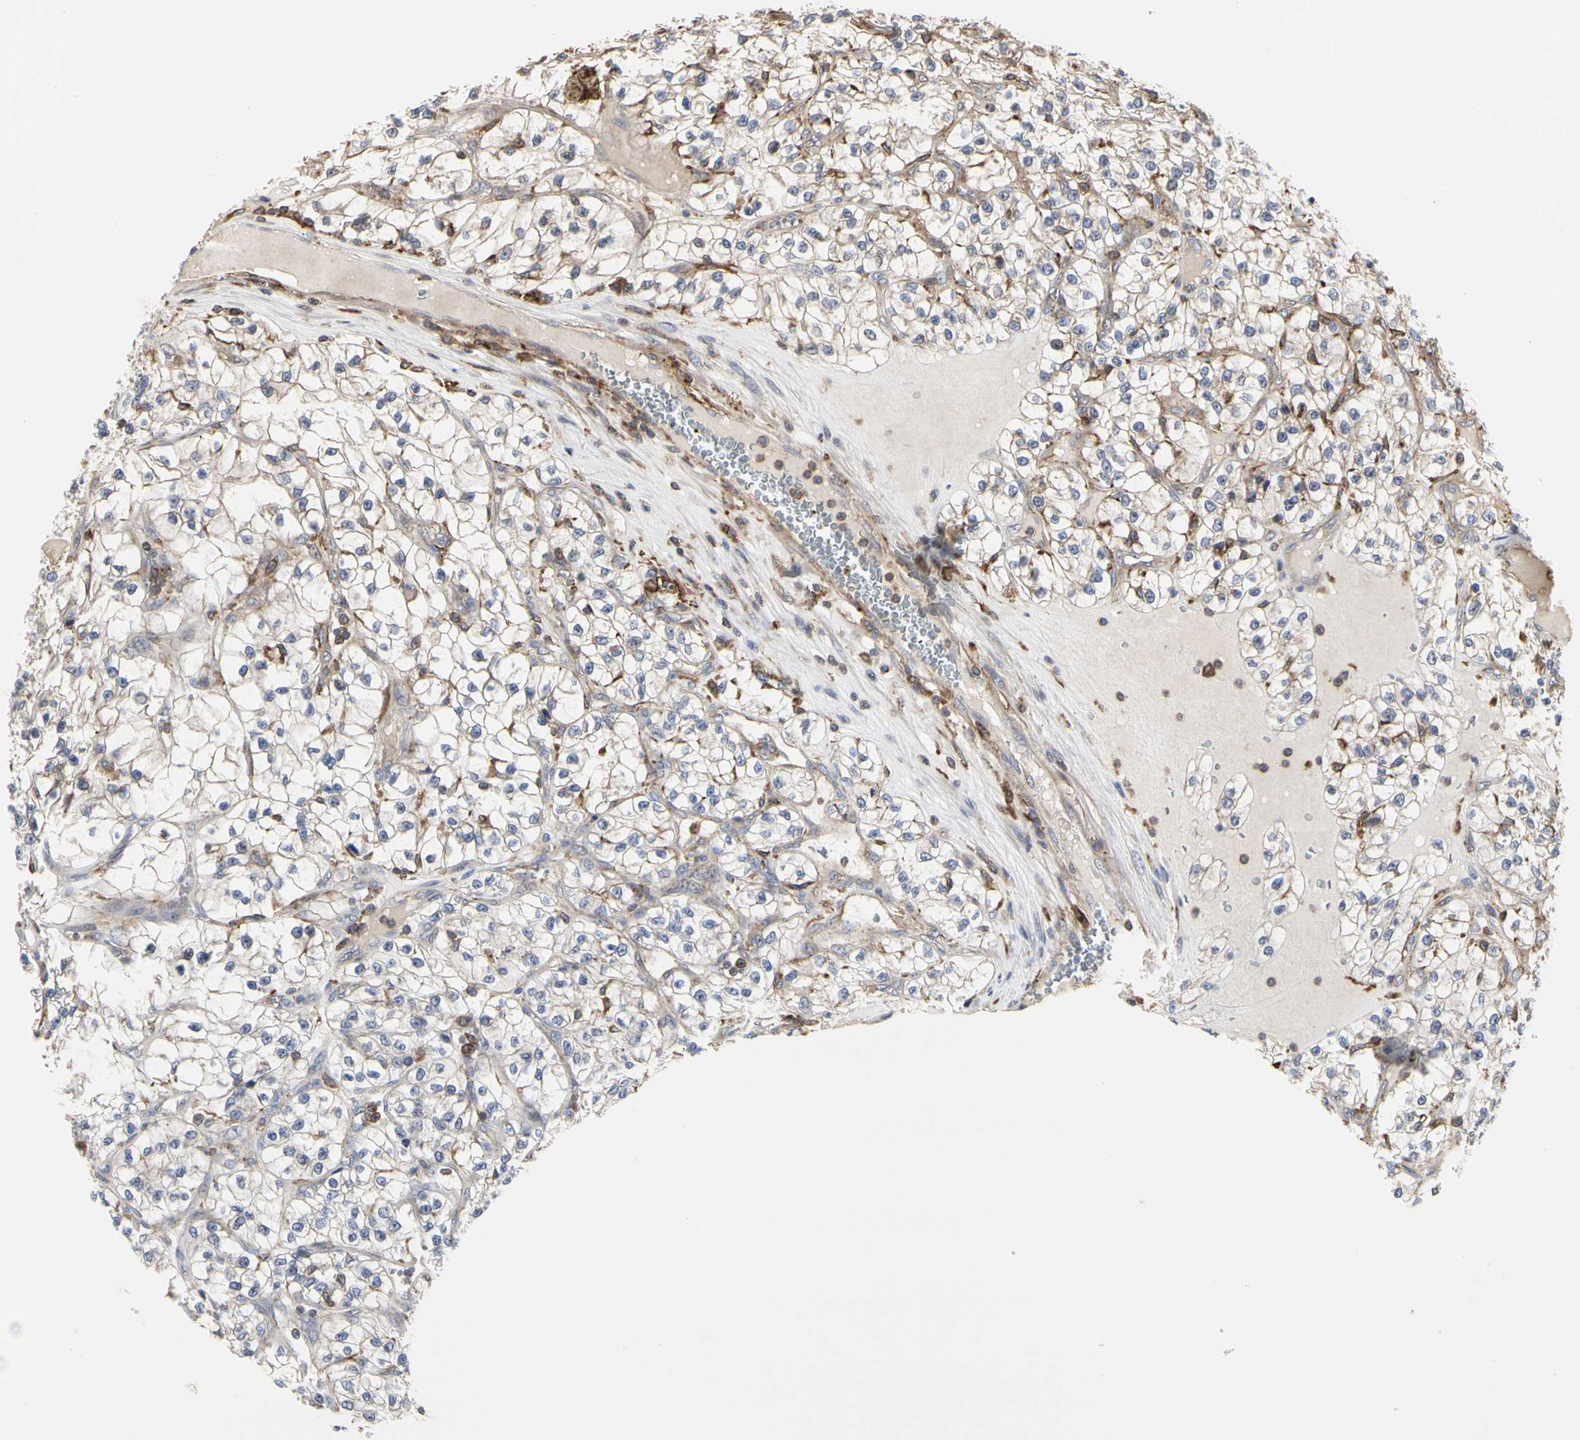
{"staining": {"intensity": "weak", "quantity": "<25%", "location": "cytoplasmic/membranous"}, "tissue": "renal cancer", "cell_type": "Tumor cells", "image_type": "cancer", "snomed": [{"axis": "morphology", "description": "Adenocarcinoma, NOS"}, {"axis": "topography", "description": "Kidney"}], "caption": "Tumor cells show no significant protein expression in renal cancer. The staining was performed using DAB (3,3'-diaminobenzidine) to visualize the protein expression in brown, while the nuclei were stained in blue with hematoxylin (Magnification: 20x).", "gene": "NAPG", "patient": {"sex": "female", "age": 57}}